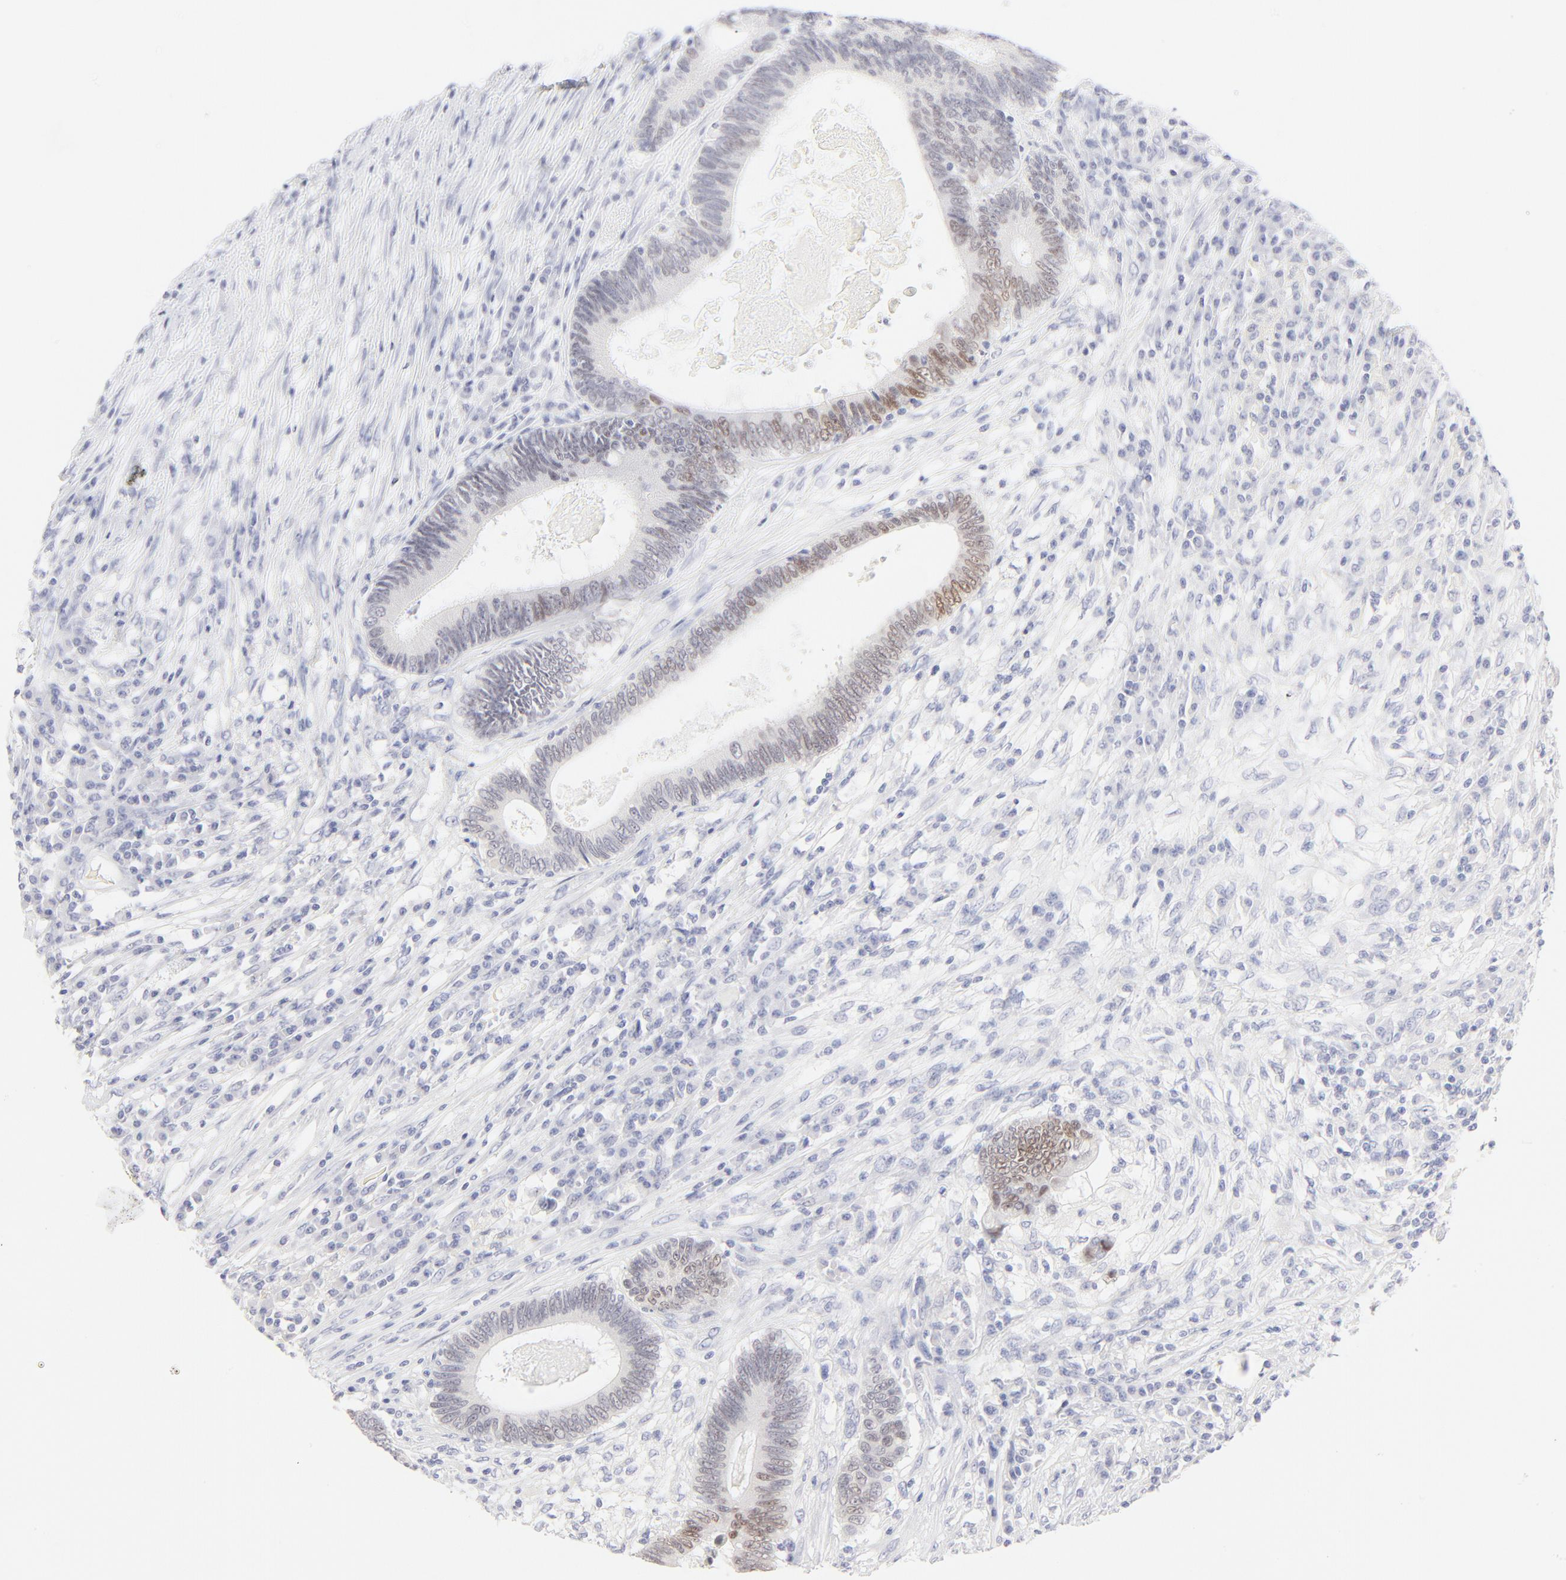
{"staining": {"intensity": "moderate", "quantity": "<25%", "location": "nuclear"}, "tissue": "colorectal cancer", "cell_type": "Tumor cells", "image_type": "cancer", "snomed": [{"axis": "morphology", "description": "Adenocarcinoma, NOS"}, {"axis": "topography", "description": "Colon"}], "caption": "Immunohistochemical staining of adenocarcinoma (colorectal) demonstrates low levels of moderate nuclear staining in about <25% of tumor cells.", "gene": "ELF3", "patient": {"sex": "female", "age": 78}}